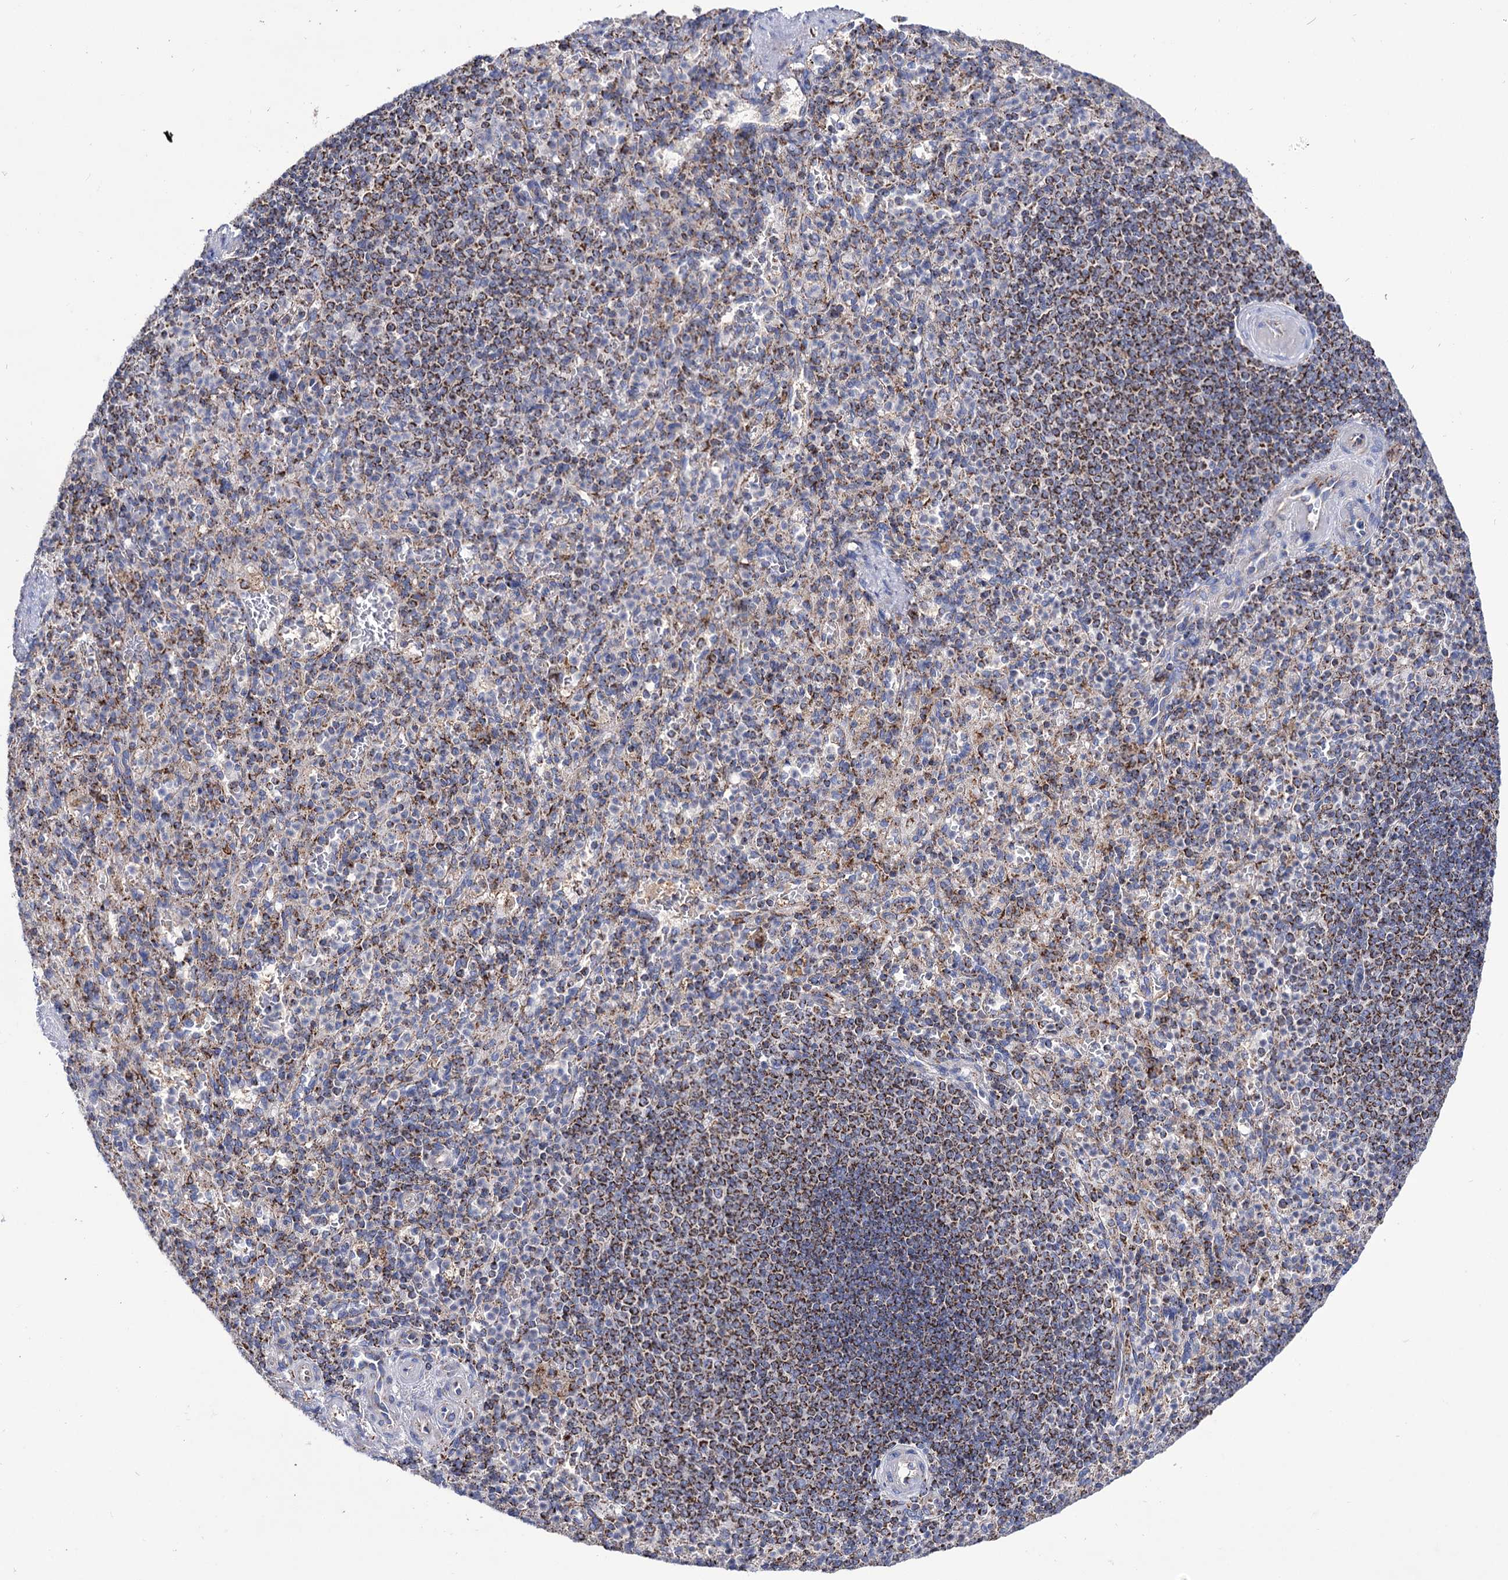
{"staining": {"intensity": "moderate", "quantity": "<25%", "location": "cytoplasmic/membranous"}, "tissue": "spleen", "cell_type": "Cells in red pulp", "image_type": "normal", "snomed": [{"axis": "morphology", "description": "Normal tissue, NOS"}, {"axis": "topography", "description": "Spleen"}], "caption": "Spleen stained for a protein exhibits moderate cytoplasmic/membranous positivity in cells in red pulp.", "gene": "ABHD10", "patient": {"sex": "female", "age": 74}}